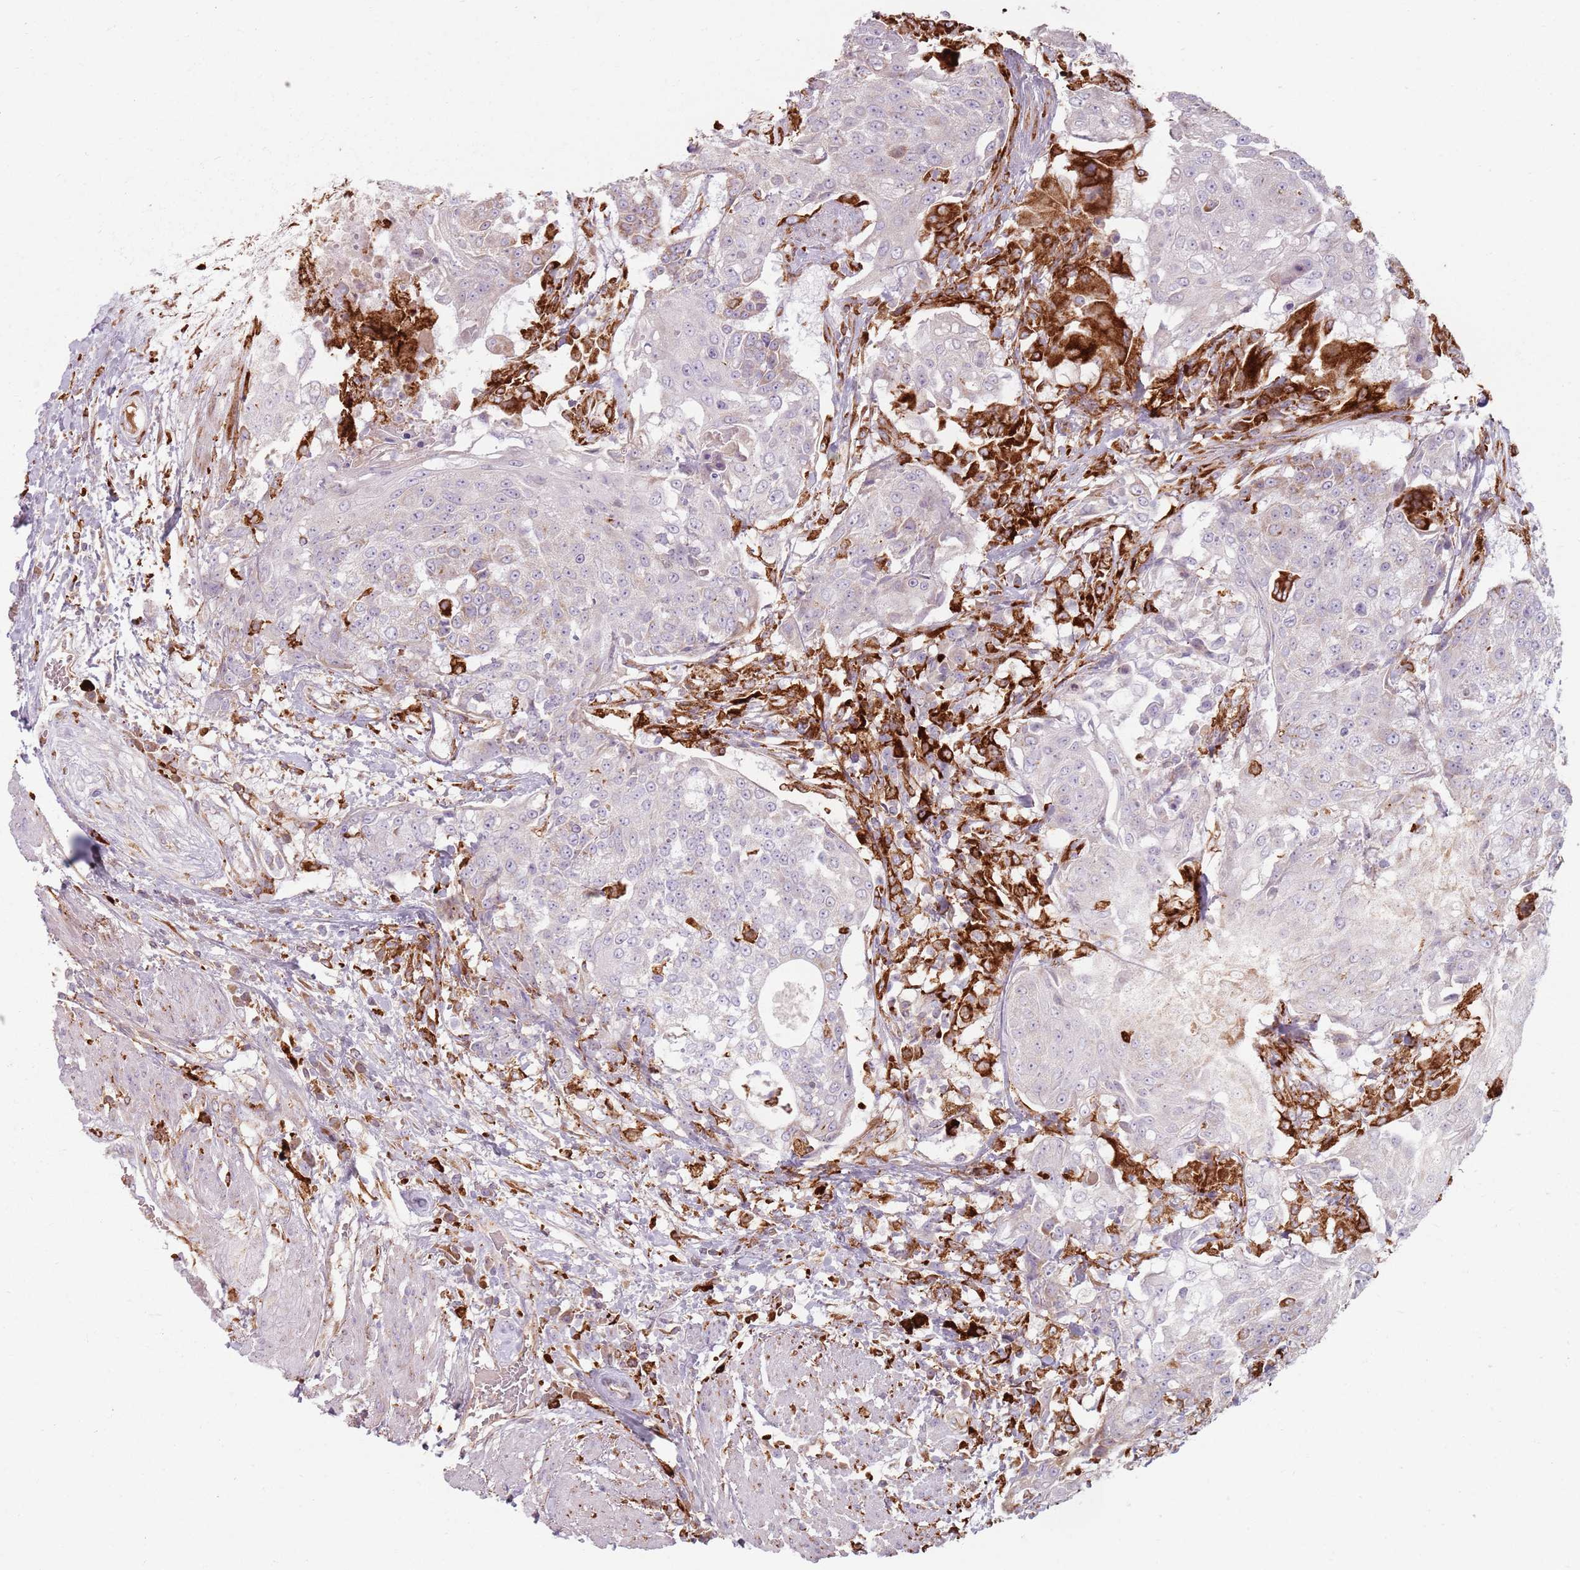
{"staining": {"intensity": "strong", "quantity": "<25%", "location": "cytoplasmic/membranous"}, "tissue": "urothelial cancer", "cell_type": "Tumor cells", "image_type": "cancer", "snomed": [{"axis": "morphology", "description": "Urothelial carcinoma, High grade"}, {"axis": "topography", "description": "Urinary bladder"}], "caption": "DAB (3,3'-diaminobenzidine) immunohistochemical staining of high-grade urothelial carcinoma shows strong cytoplasmic/membranous protein expression in about <25% of tumor cells.", "gene": "COLGALT1", "patient": {"sex": "female", "age": 63}}